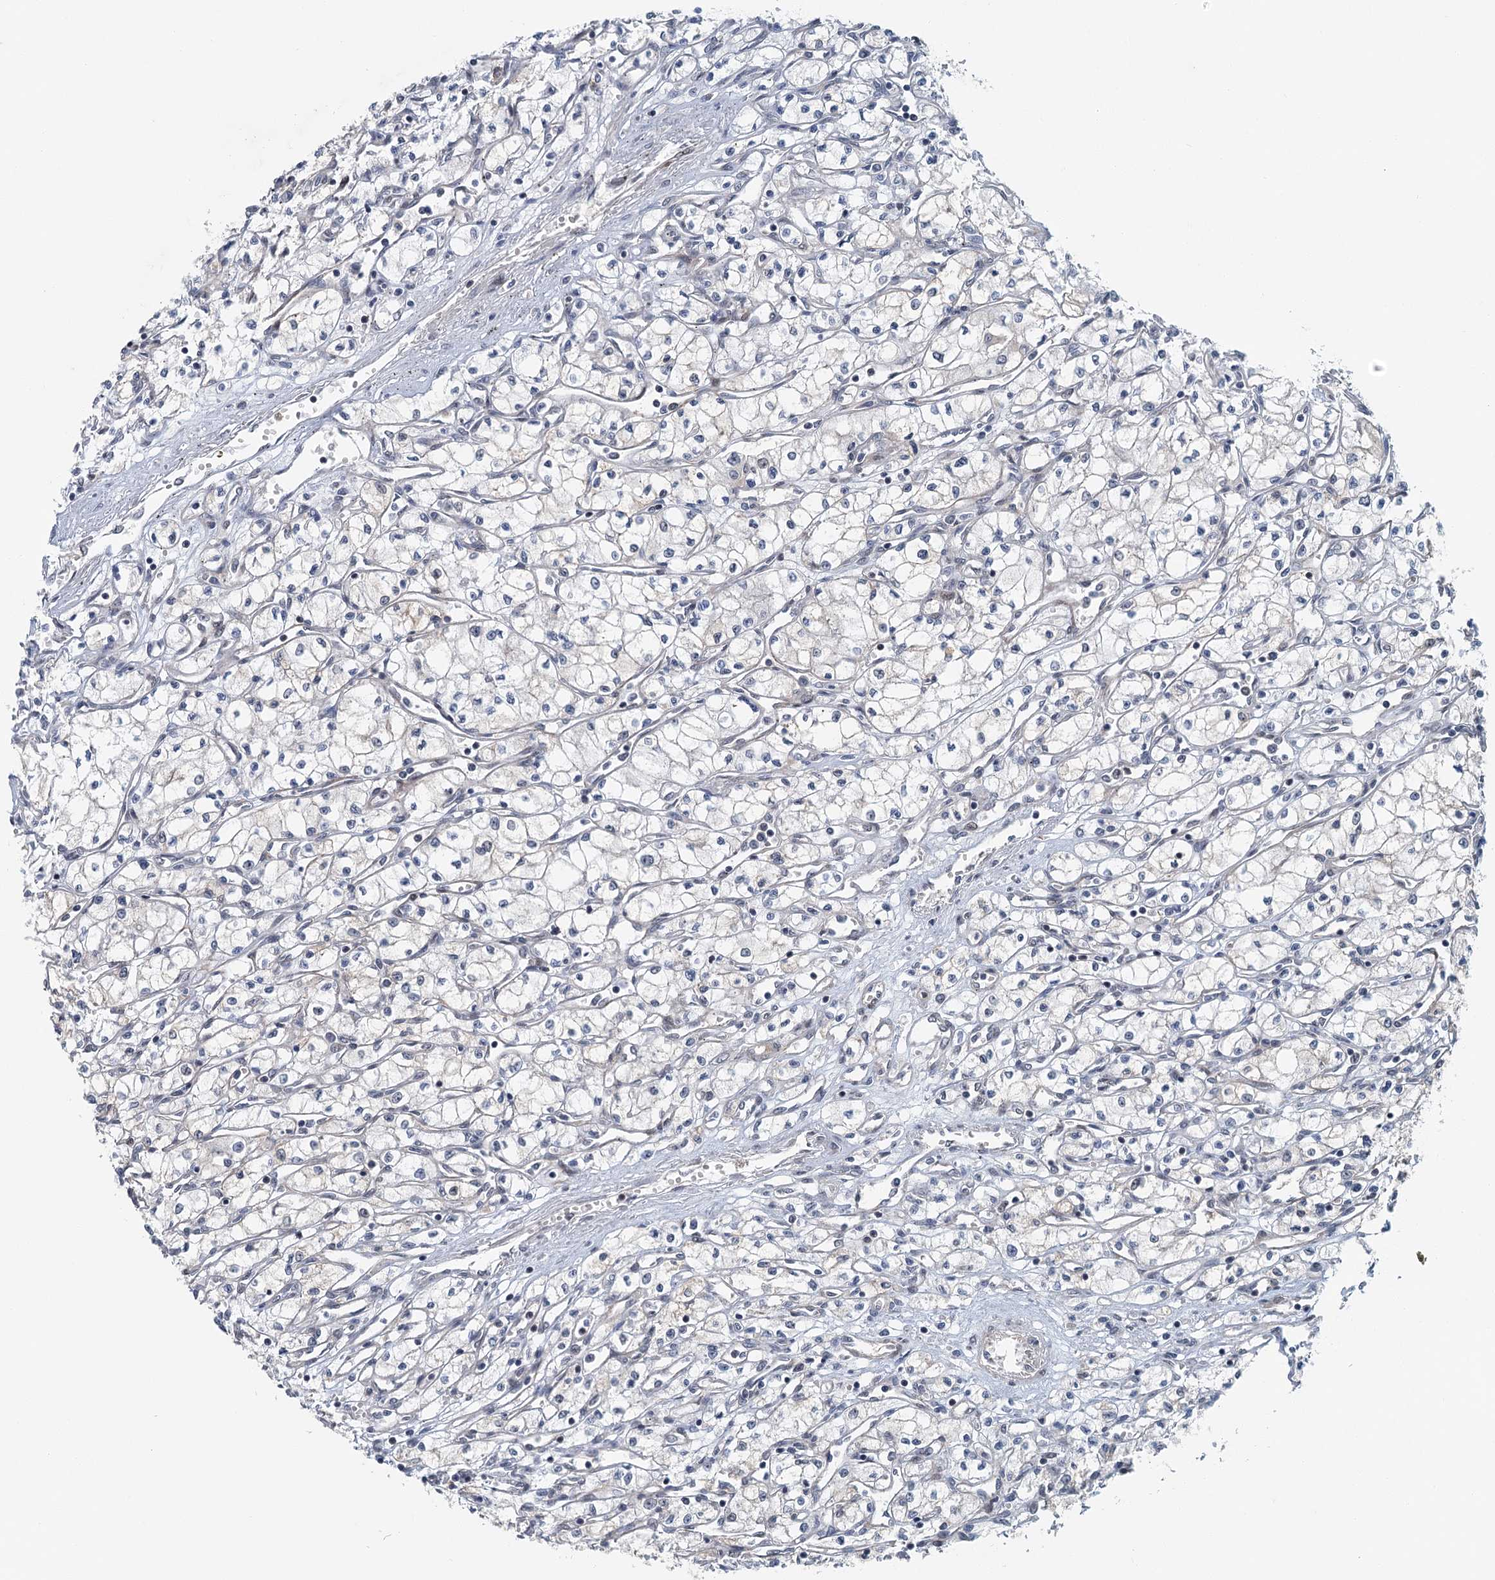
{"staining": {"intensity": "negative", "quantity": "none", "location": "none"}, "tissue": "renal cancer", "cell_type": "Tumor cells", "image_type": "cancer", "snomed": [{"axis": "morphology", "description": "Adenocarcinoma, NOS"}, {"axis": "topography", "description": "Kidney"}], "caption": "DAB immunohistochemical staining of renal cancer (adenocarcinoma) displays no significant expression in tumor cells.", "gene": "TAS2R42", "patient": {"sex": "male", "age": 59}}